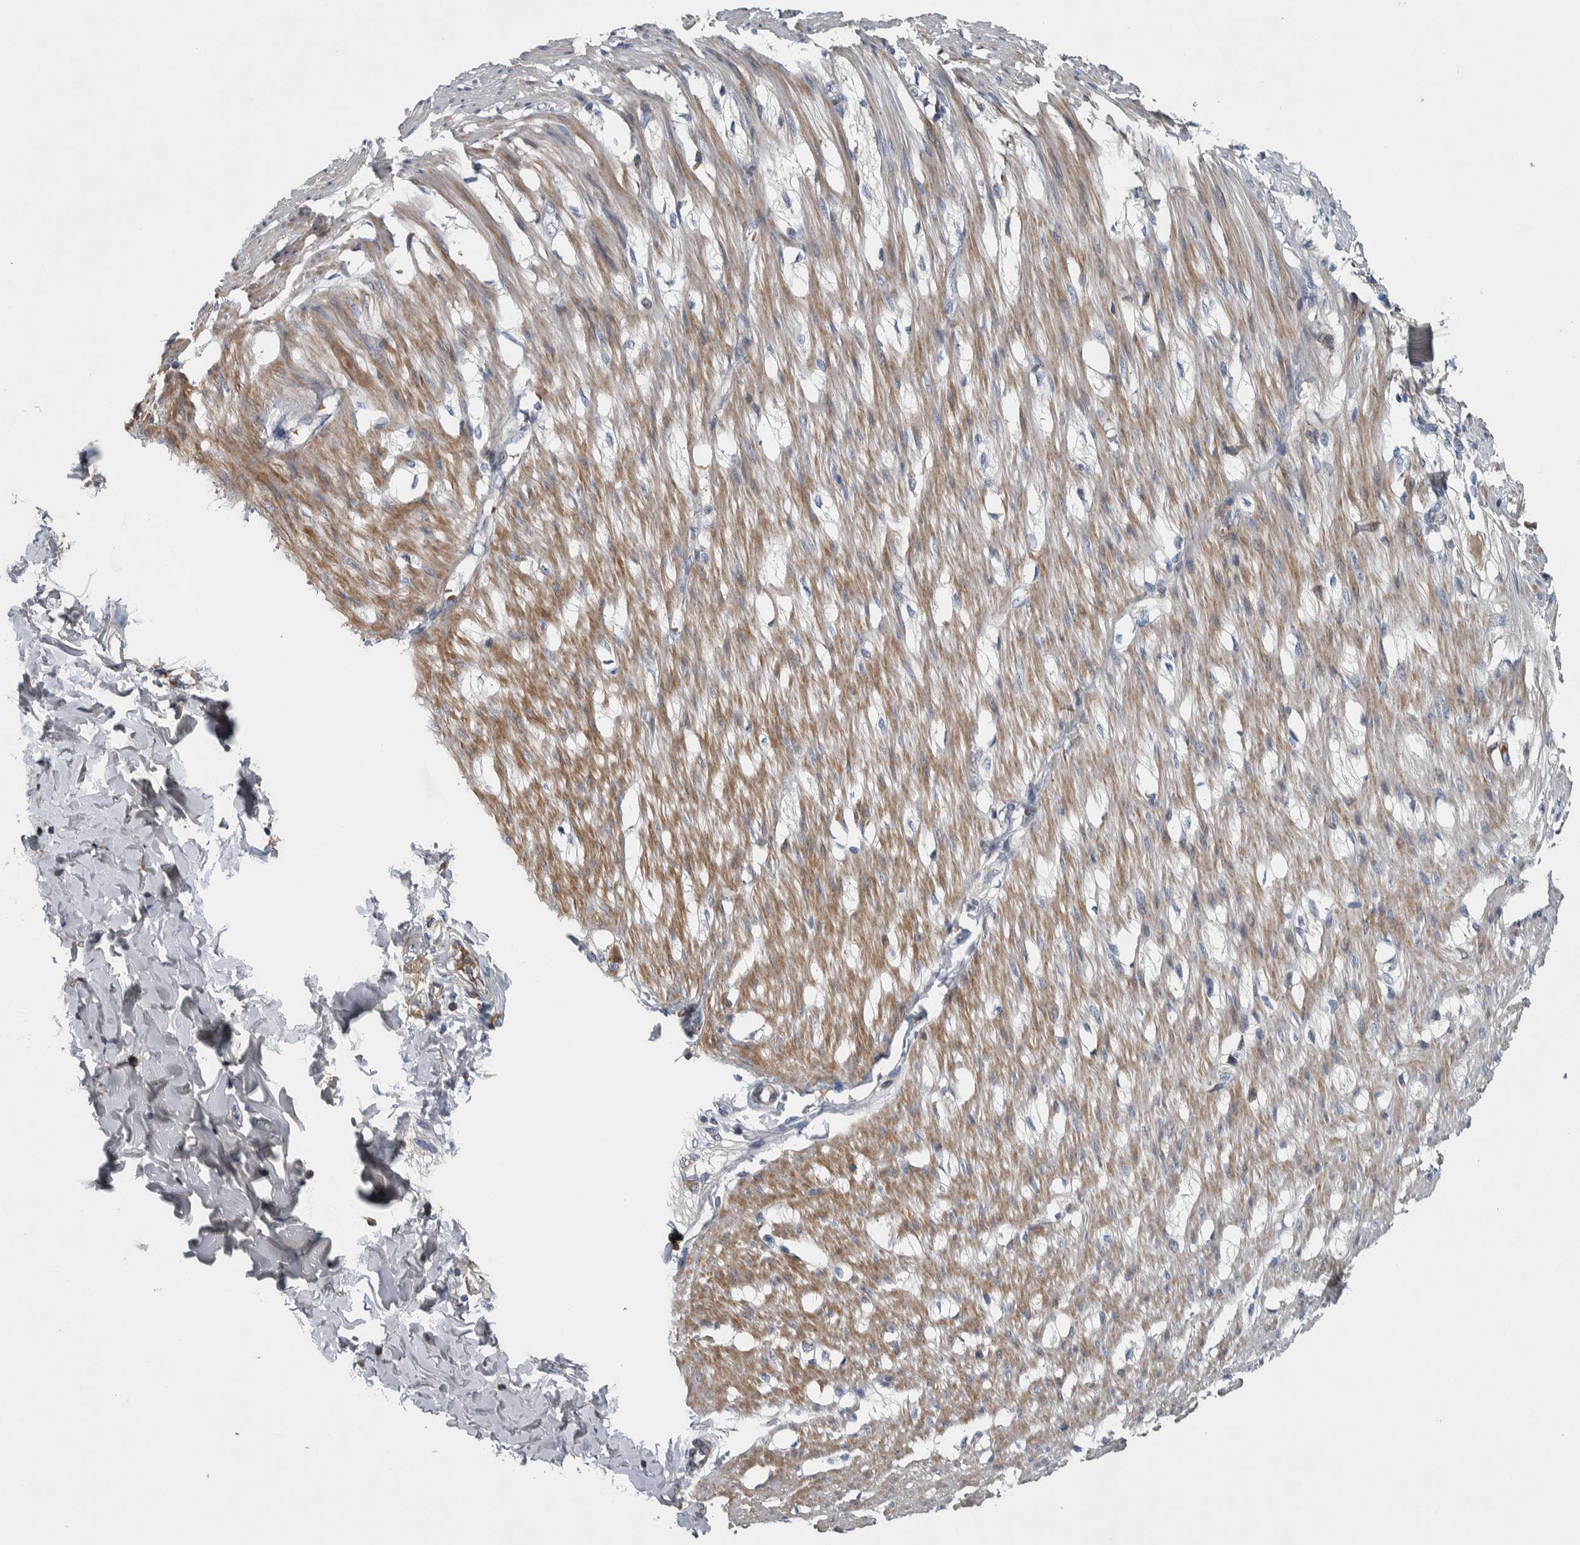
{"staining": {"intensity": "moderate", "quantity": ">75%", "location": "cytoplasmic/membranous"}, "tissue": "smooth muscle", "cell_type": "Smooth muscle cells", "image_type": "normal", "snomed": [{"axis": "morphology", "description": "Normal tissue, NOS"}, {"axis": "morphology", "description": "Adenocarcinoma, NOS"}, {"axis": "topography", "description": "Smooth muscle"}, {"axis": "topography", "description": "Colon"}], "caption": "DAB immunohistochemical staining of benign human smooth muscle shows moderate cytoplasmic/membranous protein expression in approximately >75% of smooth muscle cells.", "gene": "SERPINC1", "patient": {"sex": "male", "age": 14}}